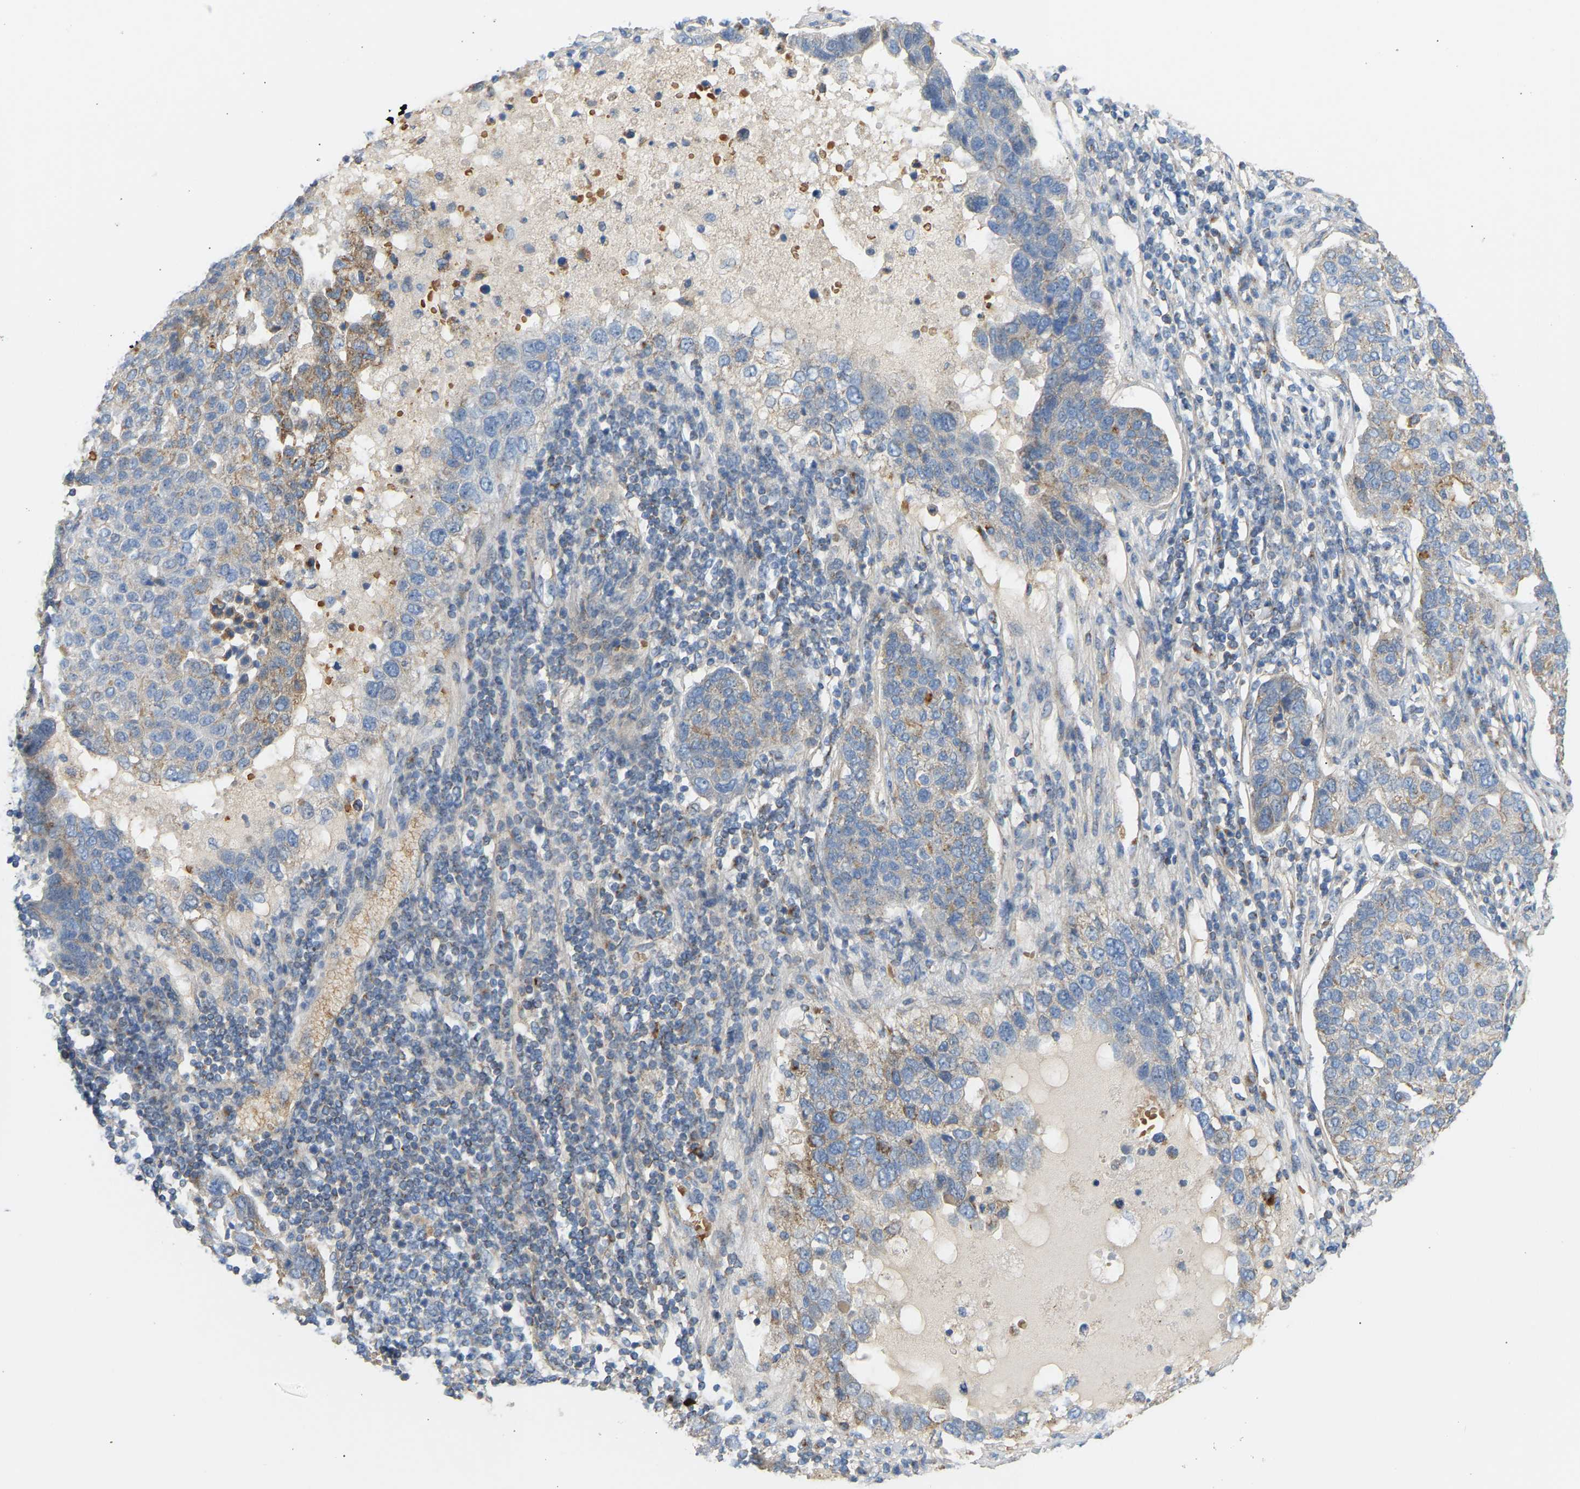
{"staining": {"intensity": "negative", "quantity": "none", "location": "none"}, "tissue": "pancreatic cancer", "cell_type": "Tumor cells", "image_type": "cancer", "snomed": [{"axis": "morphology", "description": "Adenocarcinoma, NOS"}, {"axis": "topography", "description": "Pancreas"}], "caption": "Tumor cells are negative for brown protein staining in pancreatic cancer (adenocarcinoma).", "gene": "YIPF2", "patient": {"sex": "female", "age": 61}}